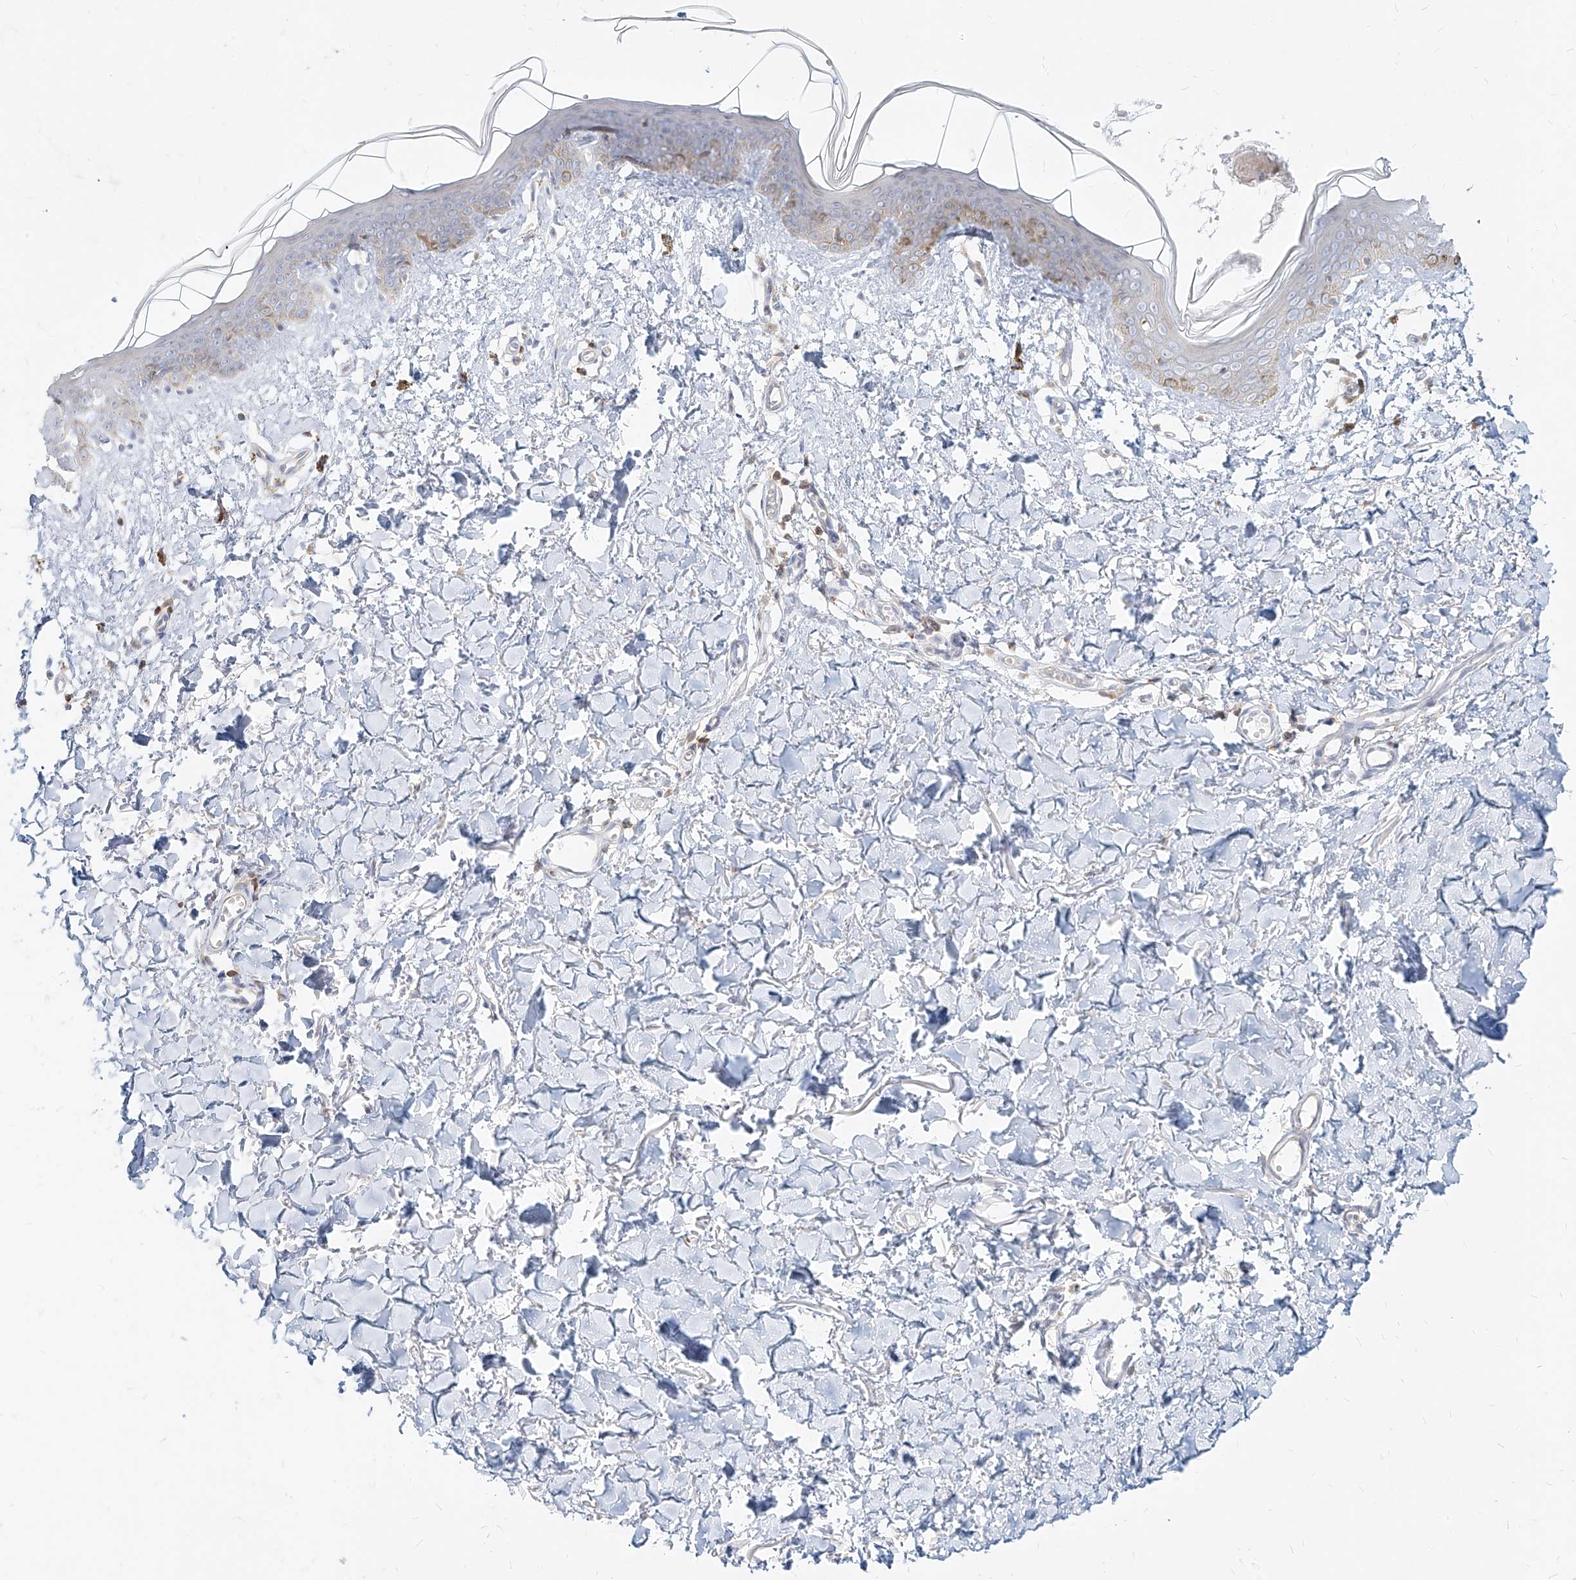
{"staining": {"intensity": "negative", "quantity": "none", "location": "none"}, "tissue": "skin", "cell_type": "Fibroblasts", "image_type": "normal", "snomed": [{"axis": "morphology", "description": "Normal tissue, NOS"}, {"axis": "topography", "description": "Skin"}], "caption": "Histopathology image shows no significant protein positivity in fibroblasts of benign skin.", "gene": "SLC2A12", "patient": {"sex": "female", "age": 46}}